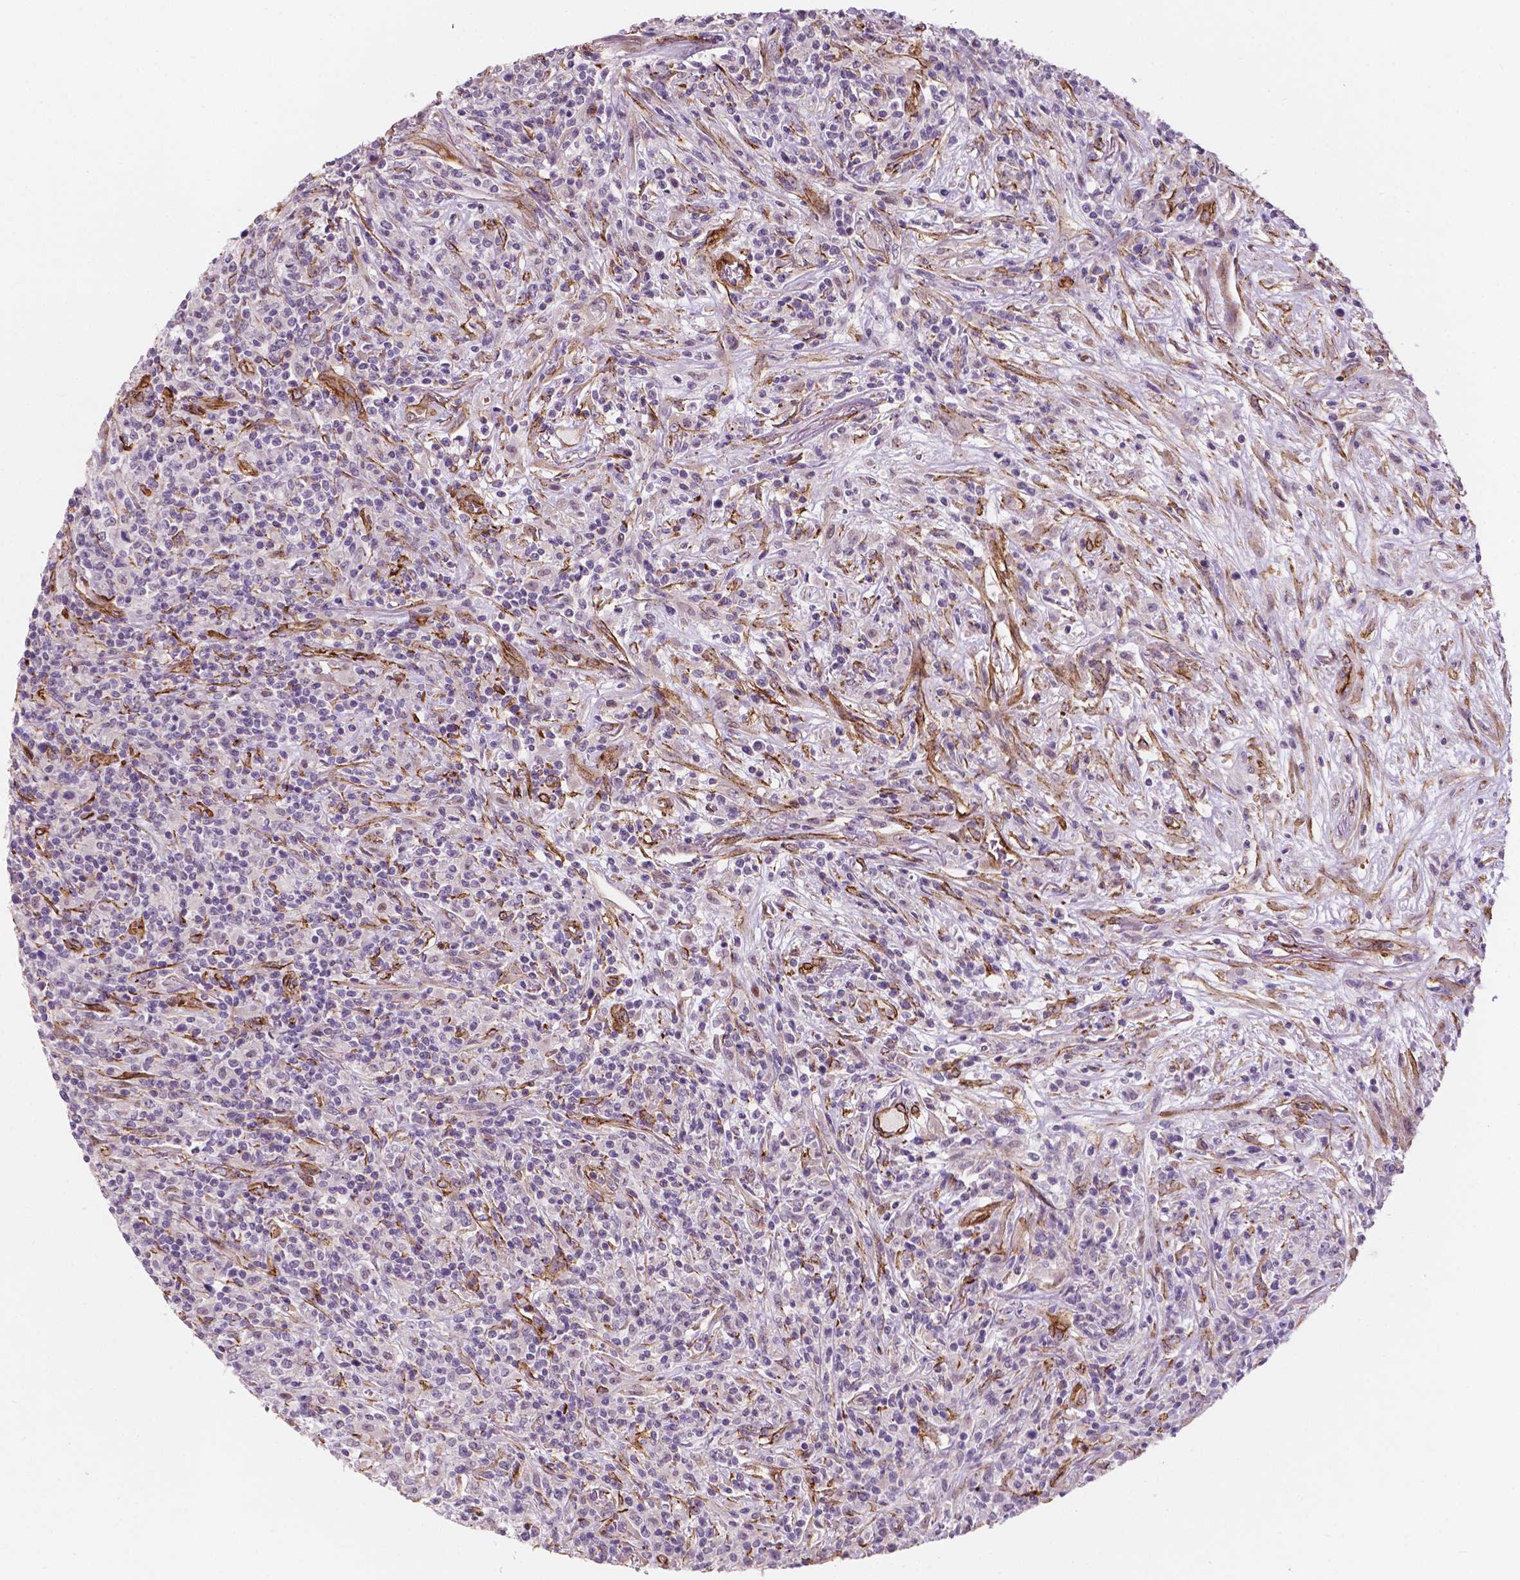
{"staining": {"intensity": "negative", "quantity": "none", "location": "none"}, "tissue": "lymphoma", "cell_type": "Tumor cells", "image_type": "cancer", "snomed": [{"axis": "morphology", "description": "Malignant lymphoma, non-Hodgkin's type, High grade"}, {"axis": "topography", "description": "Lung"}], "caption": "Human high-grade malignant lymphoma, non-Hodgkin's type stained for a protein using immunohistochemistry displays no staining in tumor cells.", "gene": "EGFL8", "patient": {"sex": "male", "age": 79}}